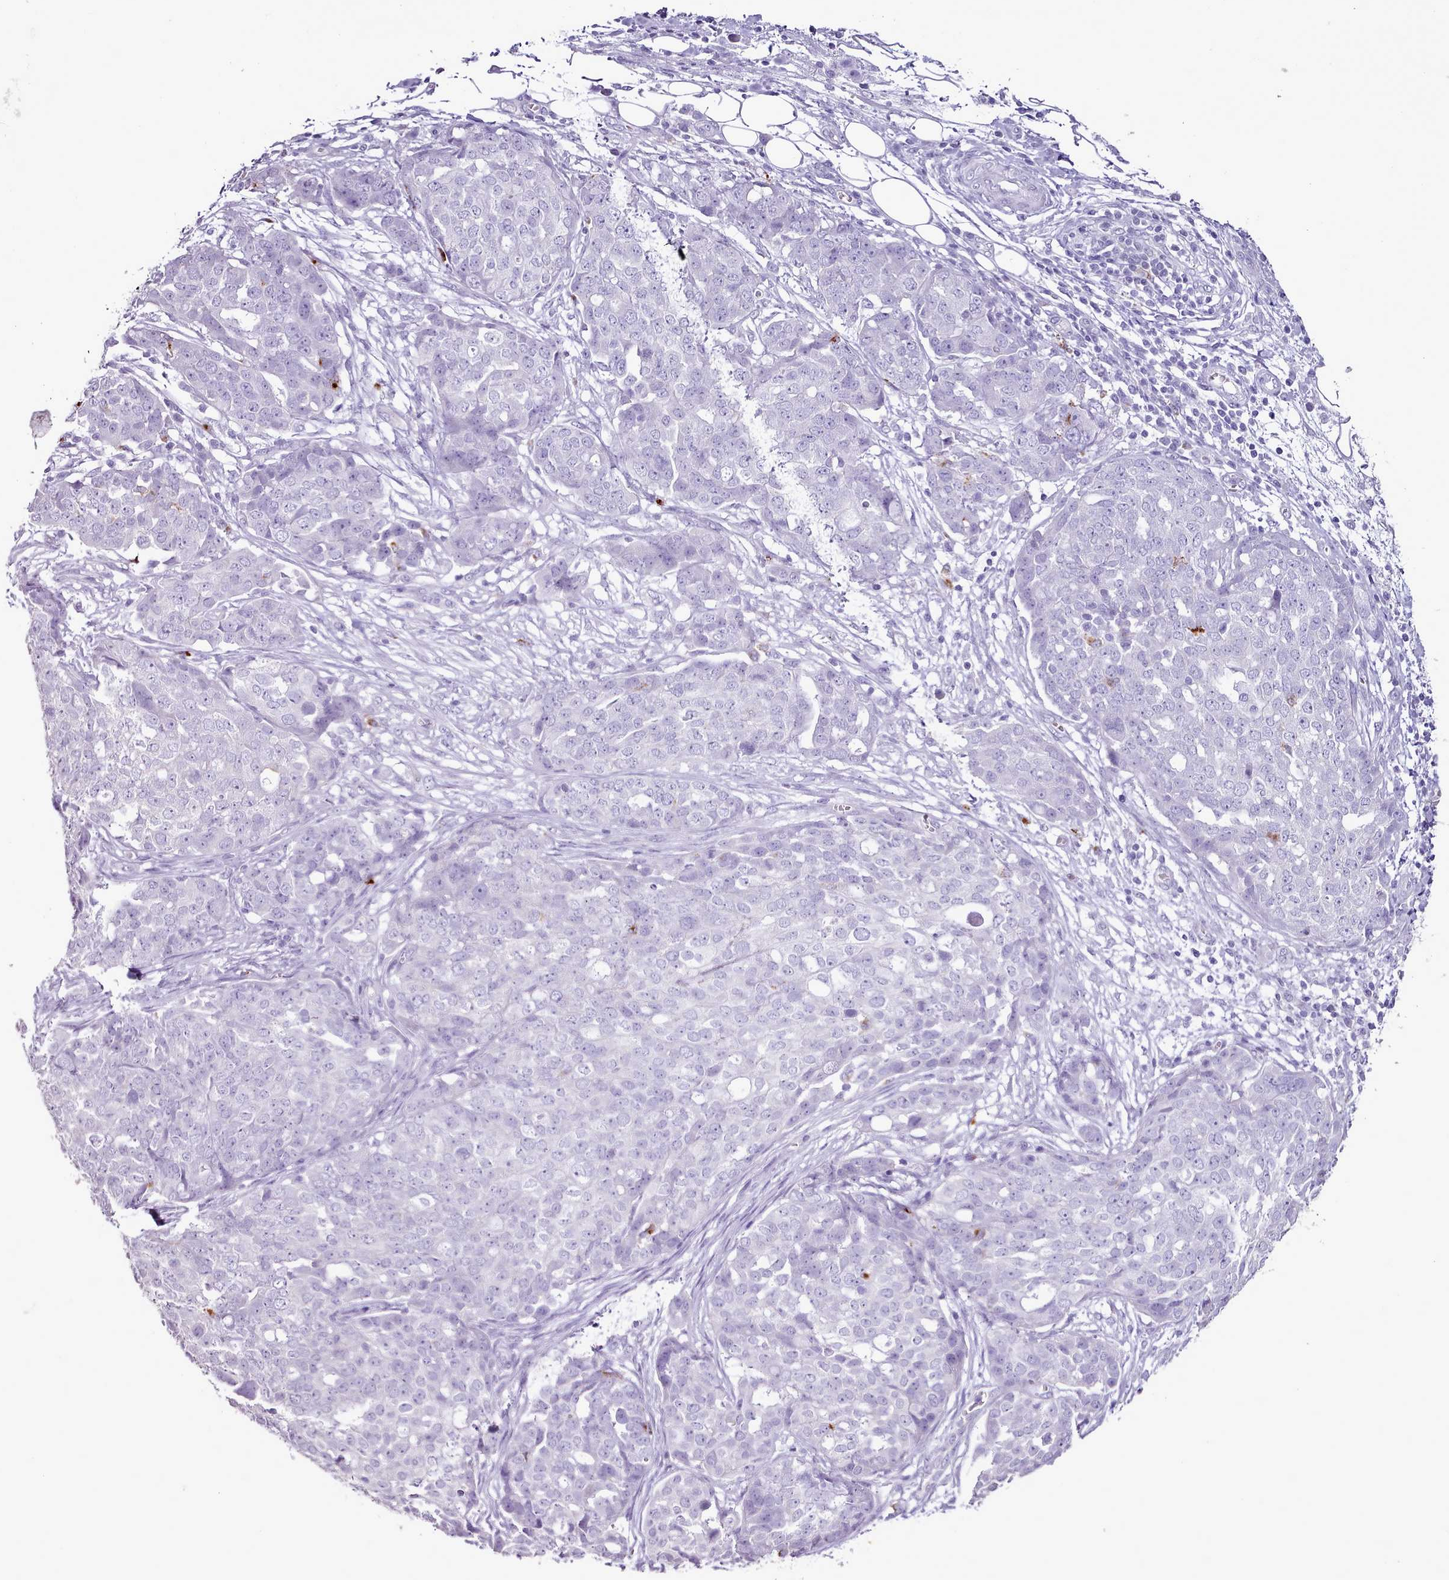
{"staining": {"intensity": "negative", "quantity": "none", "location": "none"}, "tissue": "ovarian cancer", "cell_type": "Tumor cells", "image_type": "cancer", "snomed": [{"axis": "morphology", "description": "Cystadenocarcinoma, serous, NOS"}, {"axis": "topography", "description": "Soft tissue"}, {"axis": "topography", "description": "Ovary"}], "caption": "This photomicrograph is of ovarian cancer (serous cystadenocarcinoma) stained with immunohistochemistry to label a protein in brown with the nuclei are counter-stained blue. There is no expression in tumor cells. (Brightfield microscopy of DAB immunohistochemistry (IHC) at high magnification).", "gene": "BLOC1S2", "patient": {"sex": "female", "age": 57}}